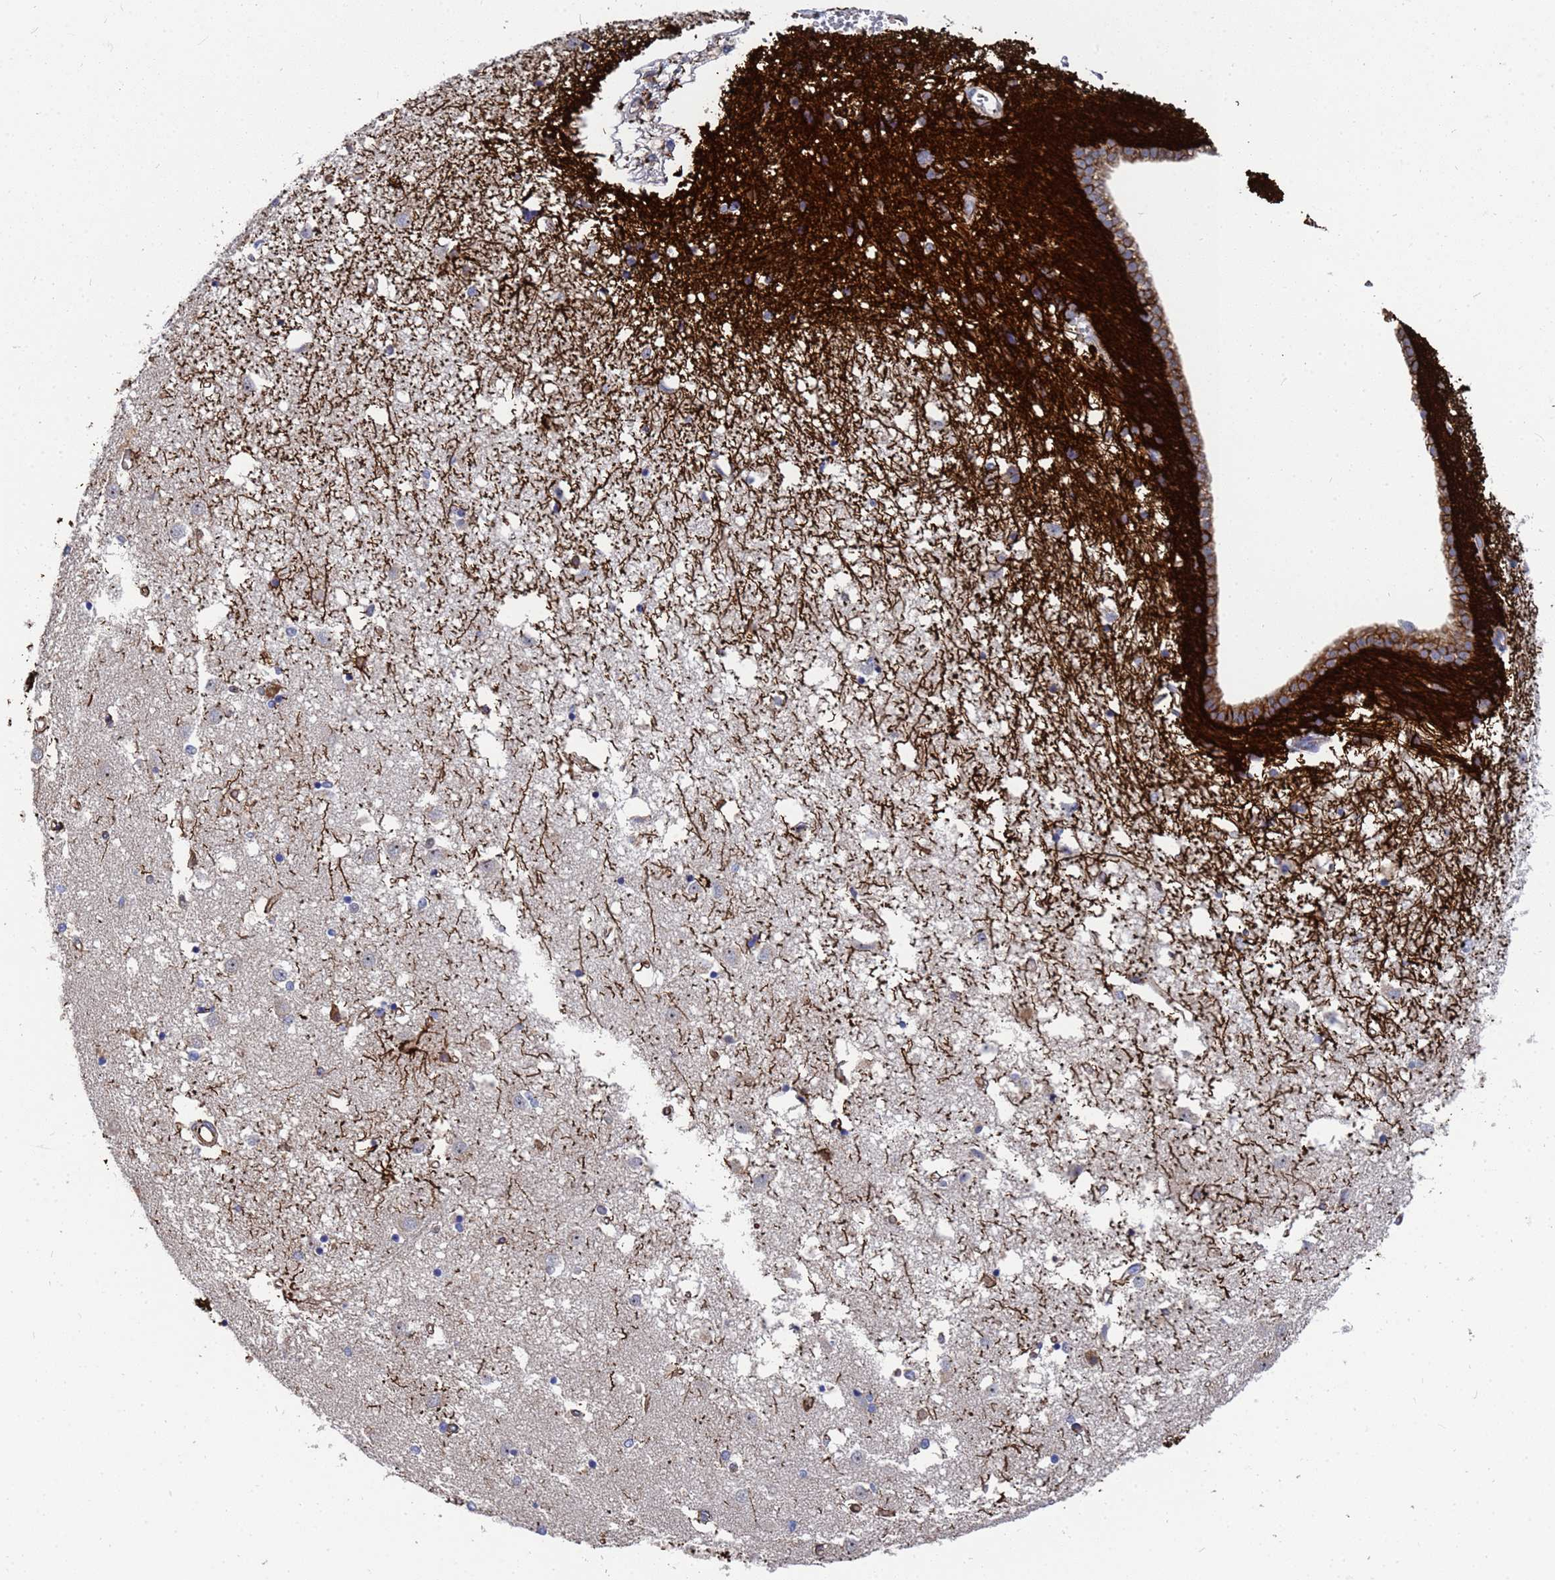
{"staining": {"intensity": "strong", "quantity": "25%-75%", "location": "cytoplasmic/membranous"}, "tissue": "caudate", "cell_type": "Glial cells", "image_type": "normal", "snomed": [{"axis": "morphology", "description": "Normal tissue, NOS"}, {"axis": "topography", "description": "Lateral ventricle wall"}], "caption": "Brown immunohistochemical staining in unremarkable human caudate displays strong cytoplasmic/membranous staining in approximately 25%-75% of glial cells. The protein is shown in brown color, while the nuclei are stained blue.", "gene": "SYT13", "patient": {"sex": "male", "age": 45}}